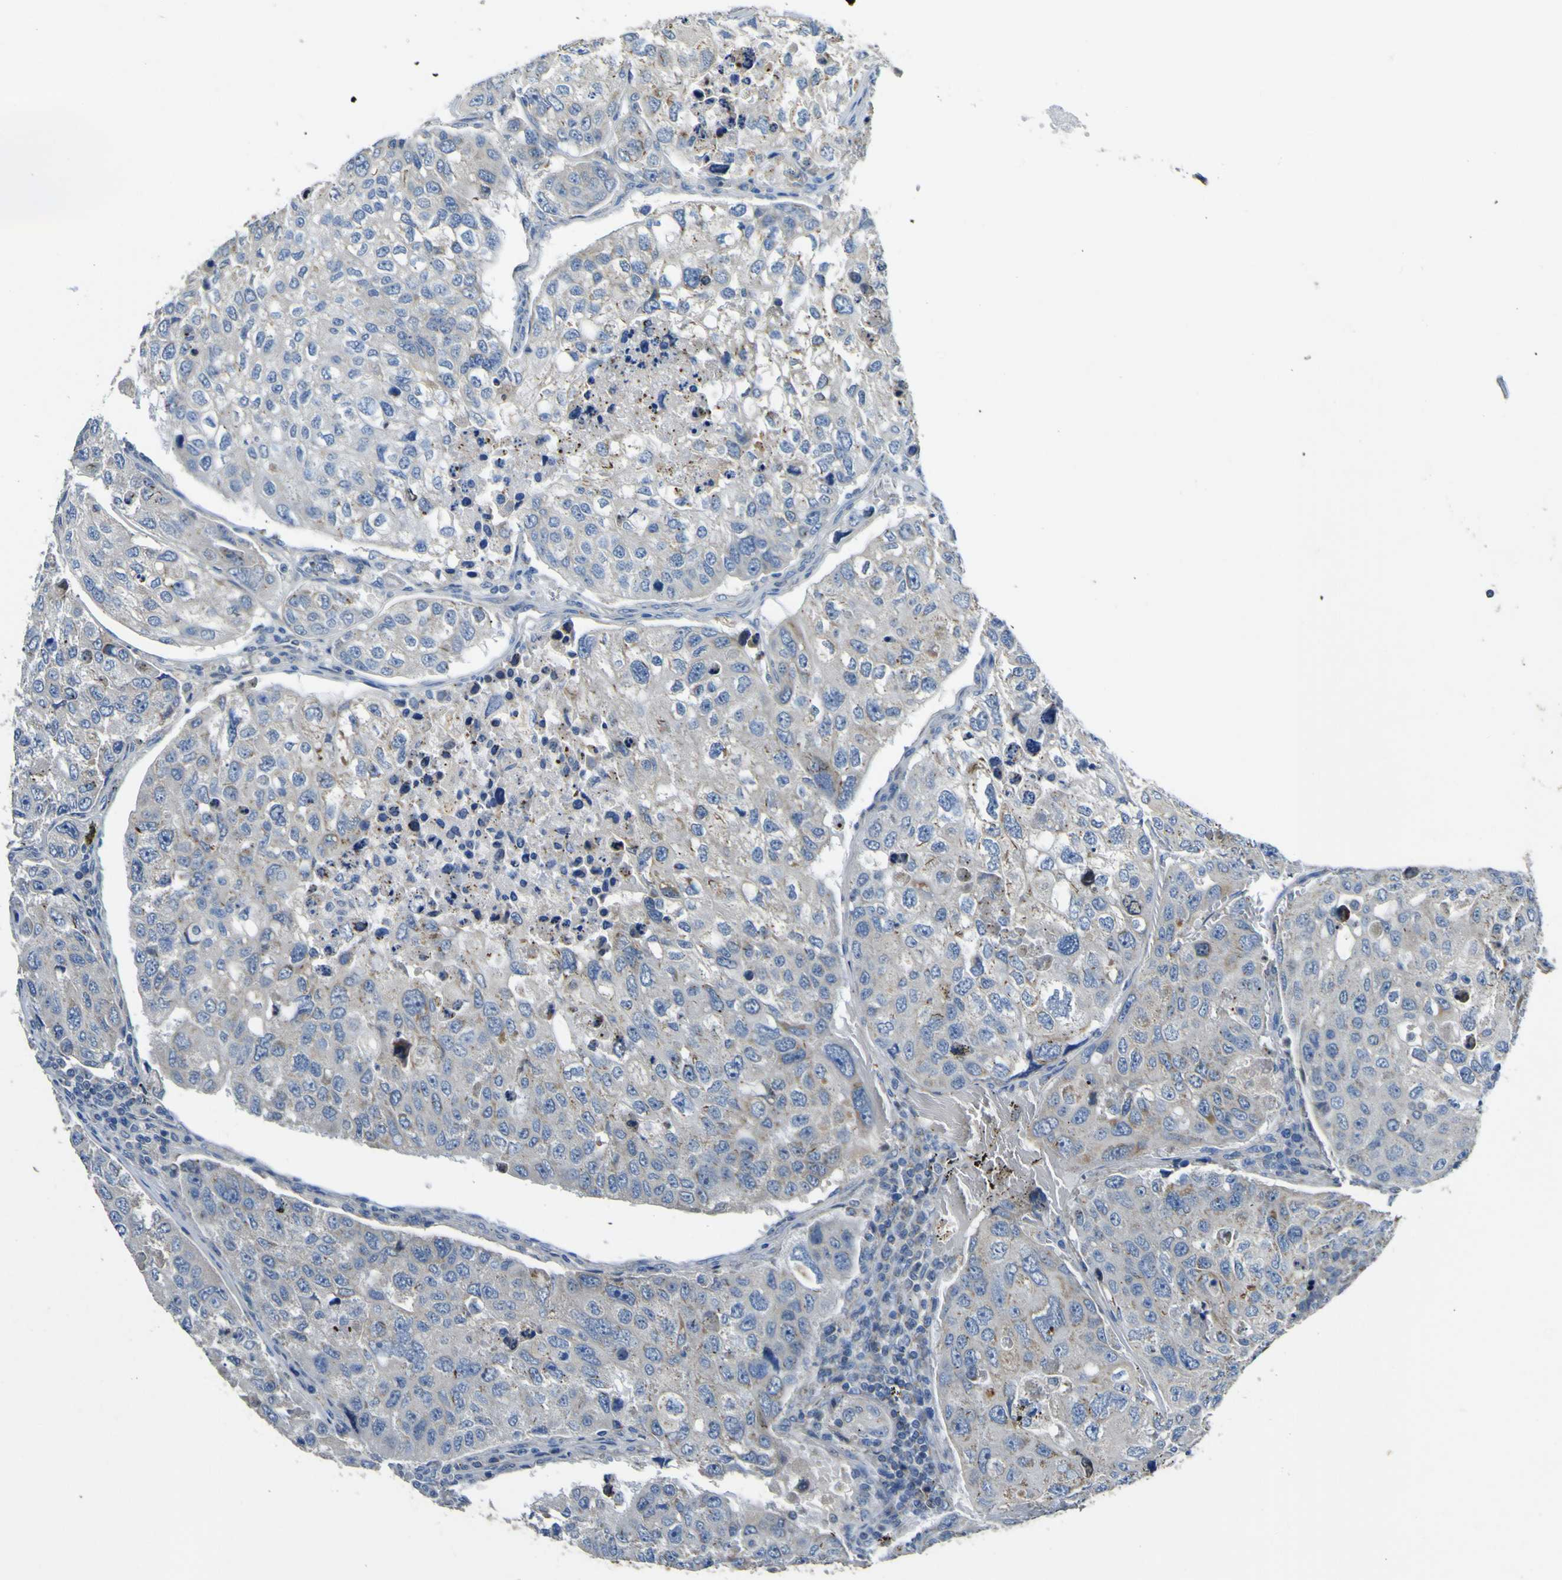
{"staining": {"intensity": "negative", "quantity": "none", "location": "none"}, "tissue": "urothelial cancer", "cell_type": "Tumor cells", "image_type": "cancer", "snomed": [{"axis": "morphology", "description": "Urothelial carcinoma, High grade"}, {"axis": "topography", "description": "Lymph node"}, {"axis": "topography", "description": "Urinary bladder"}], "caption": "Immunohistochemical staining of high-grade urothelial carcinoma exhibits no significant positivity in tumor cells.", "gene": "ALDH18A1", "patient": {"sex": "male", "age": 51}}